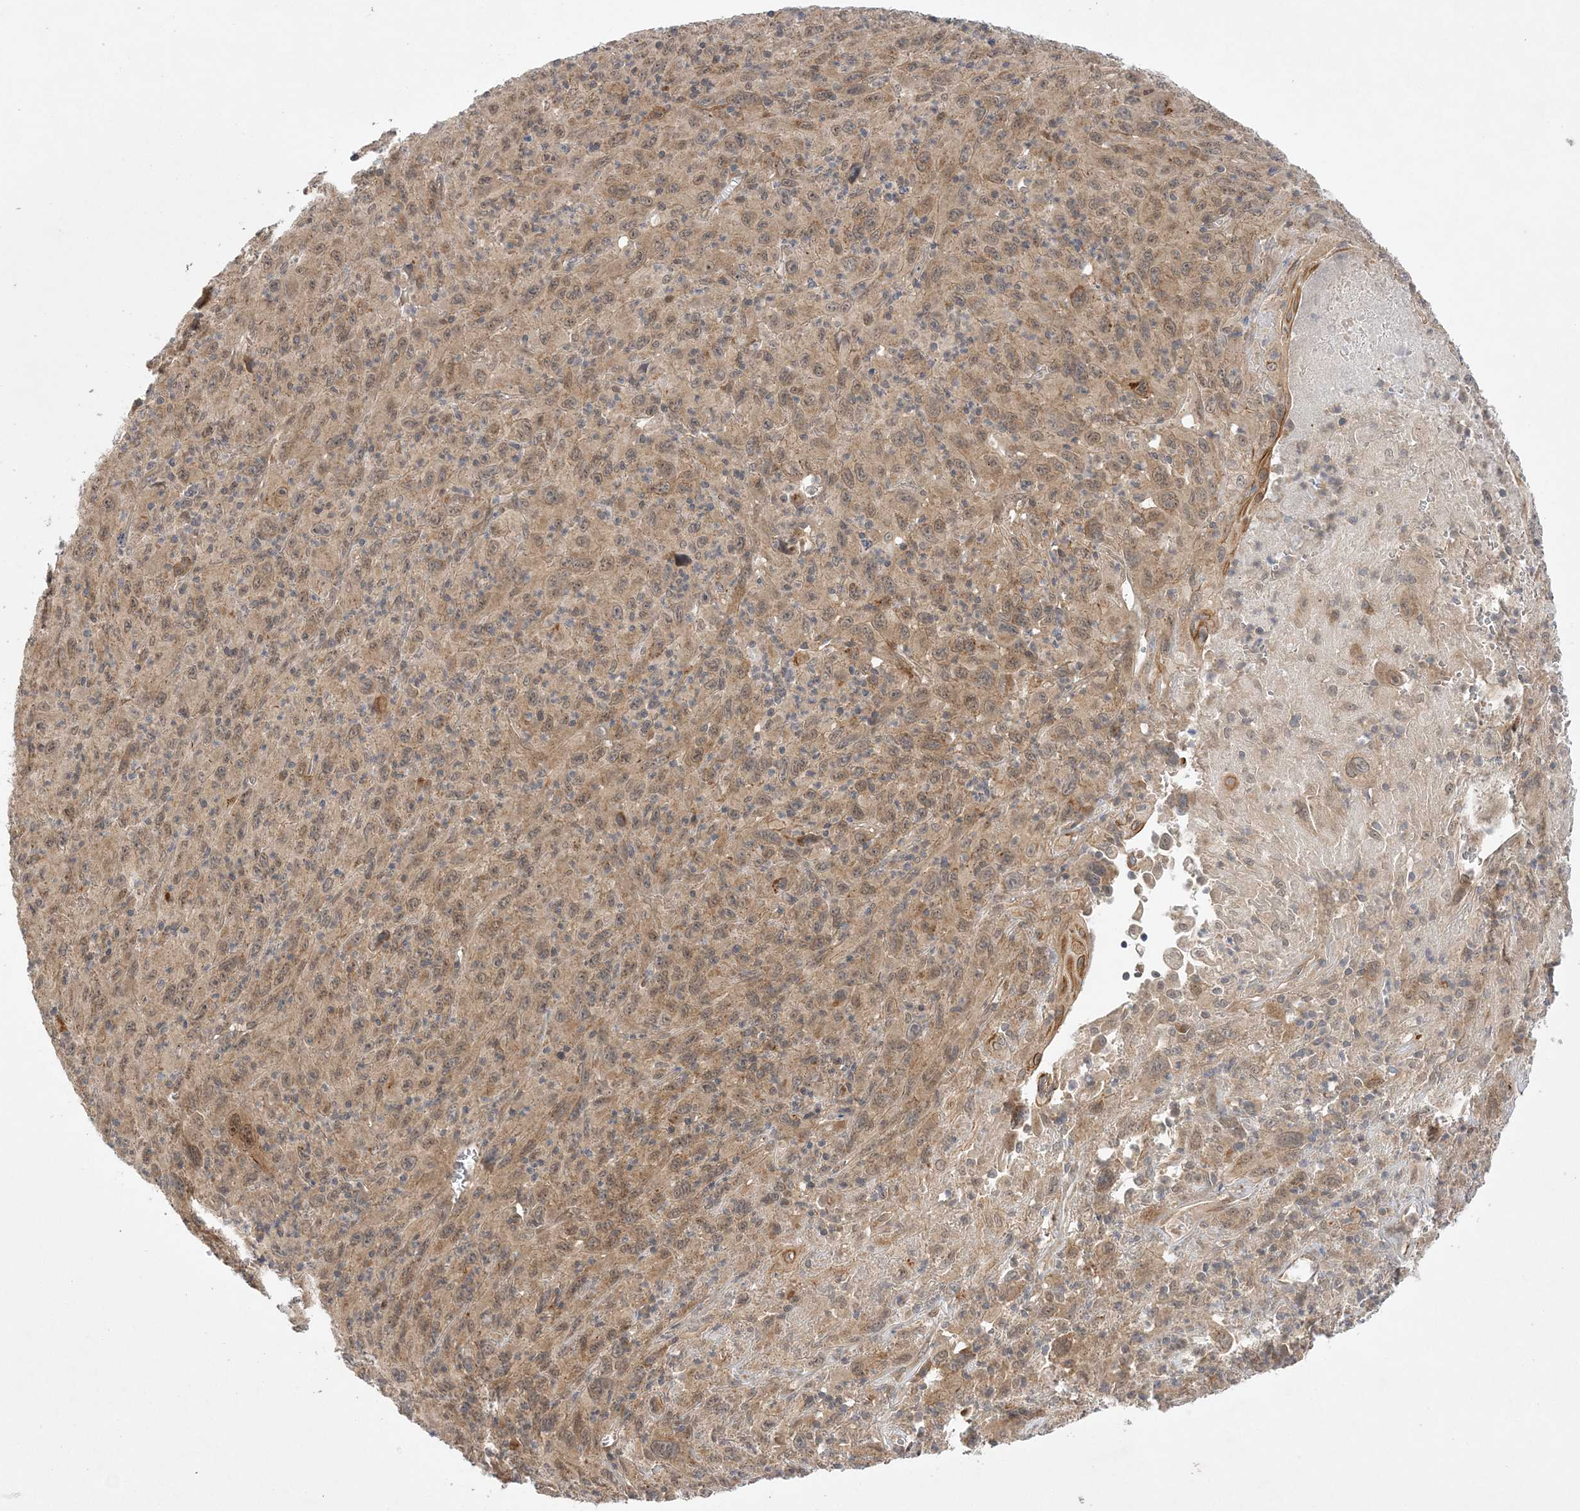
{"staining": {"intensity": "moderate", "quantity": ">75%", "location": "cytoplasmic/membranous,nuclear"}, "tissue": "melanoma", "cell_type": "Tumor cells", "image_type": "cancer", "snomed": [{"axis": "morphology", "description": "Malignant melanoma, Metastatic site"}, {"axis": "topography", "description": "Skin"}], "caption": "Human melanoma stained for a protein (brown) shows moderate cytoplasmic/membranous and nuclear positive expression in about >75% of tumor cells.", "gene": "MMADHC", "patient": {"sex": "female", "age": 56}}